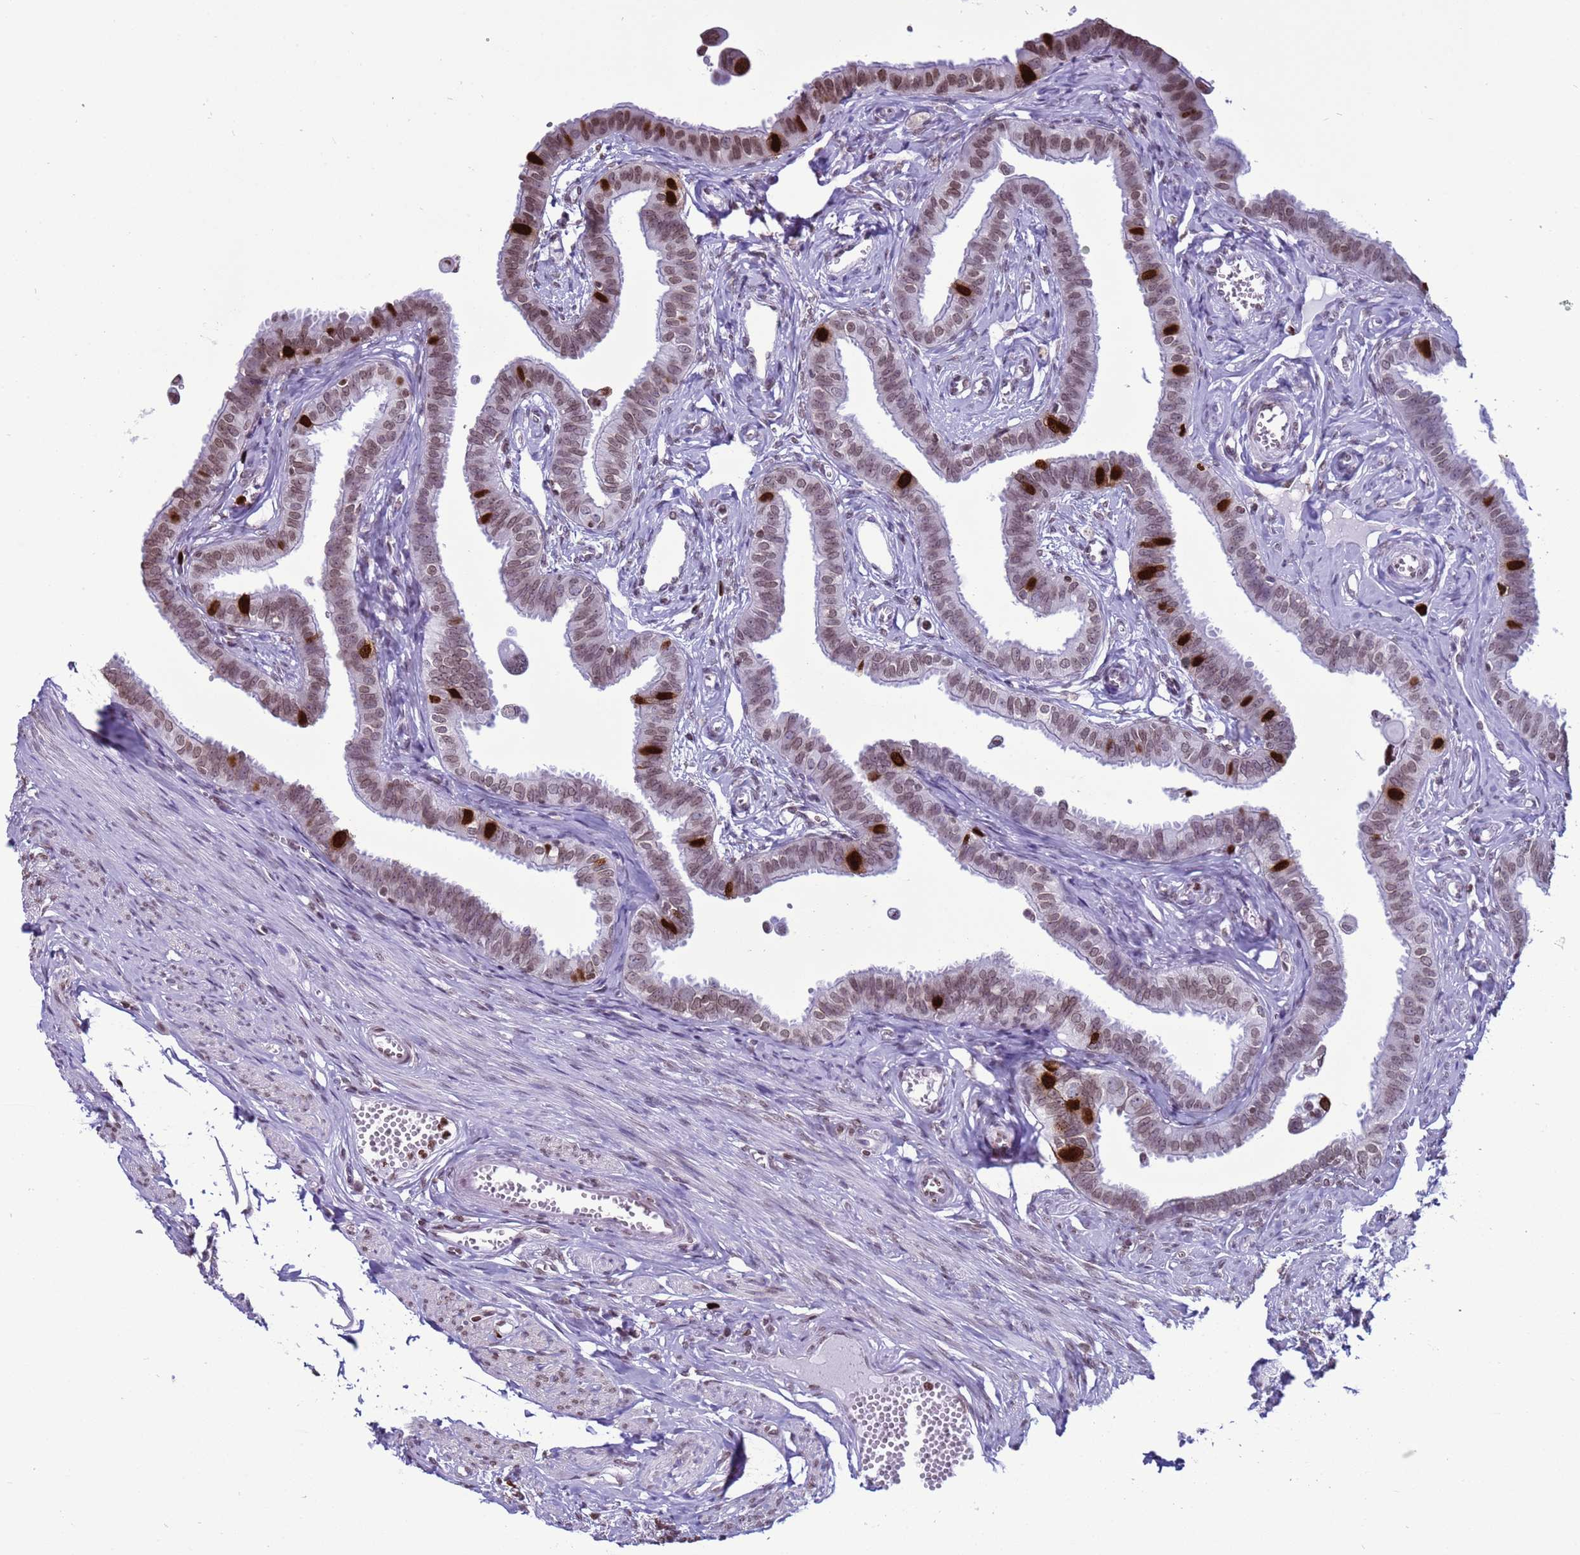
{"staining": {"intensity": "strong", "quantity": "25%-75%", "location": "nuclear"}, "tissue": "fallopian tube", "cell_type": "Glandular cells", "image_type": "normal", "snomed": [{"axis": "morphology", "description": "Normal tissue, NOS"}, {"axis": "morphology", "description": "Carcinoma, NOS"}, {"axis": "topography", "description": "Fallopian tube"}, {"axis": "topography", "description": "Ovary"}], "caption": "Brown immunohistochemical staining in benign fallopian tube shows strong nuclear positivity in about 25%-75% of glandular cells. (DAB = brown stain, brightfield microscopy at high magnification).", "gene": "H4C11", "patient": {"sex": "female", "age": 59}}